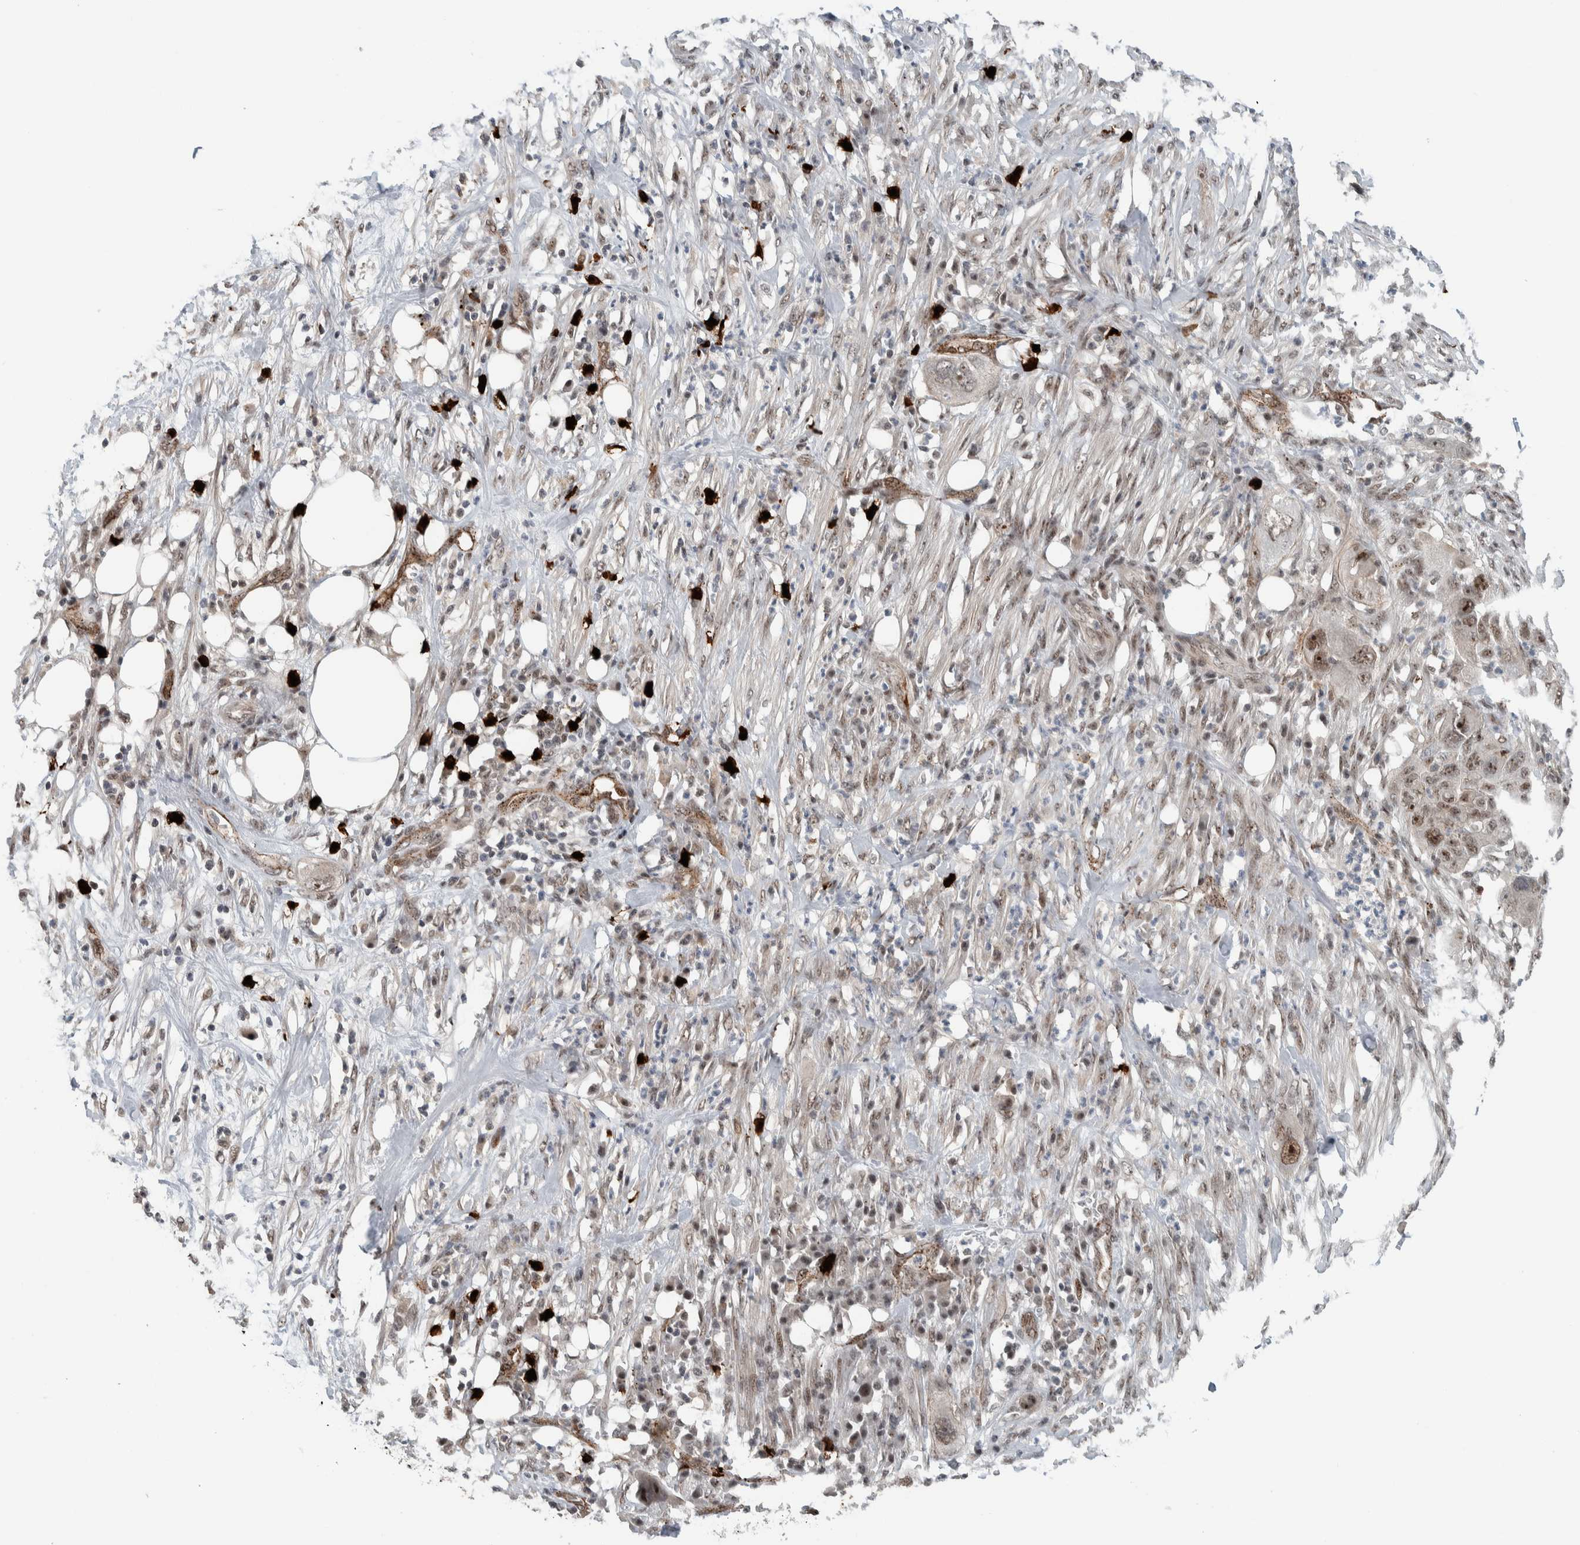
{"staining": {"intensity": "moderate", "quantity": ">75%", "location": "nuclear"}, "tissue": "pancreatic cancer", "cell_type": "Tumor cells", "image_type": "cancer", "snomed": [{"axis": "morphology", "description": "Adenocarcinoma, NOS"}, {"axis": "topography", "description": "Pancreas"}], "caption": "The micrograph exhibits immunohistochemical staining of pancreatic cancer (adenocarcinoma). There is moderate nuclear staining is present in about >75% of tumor cells.", "gene": "ZFP91", "patient": {"sex": "female", "age": 78}}